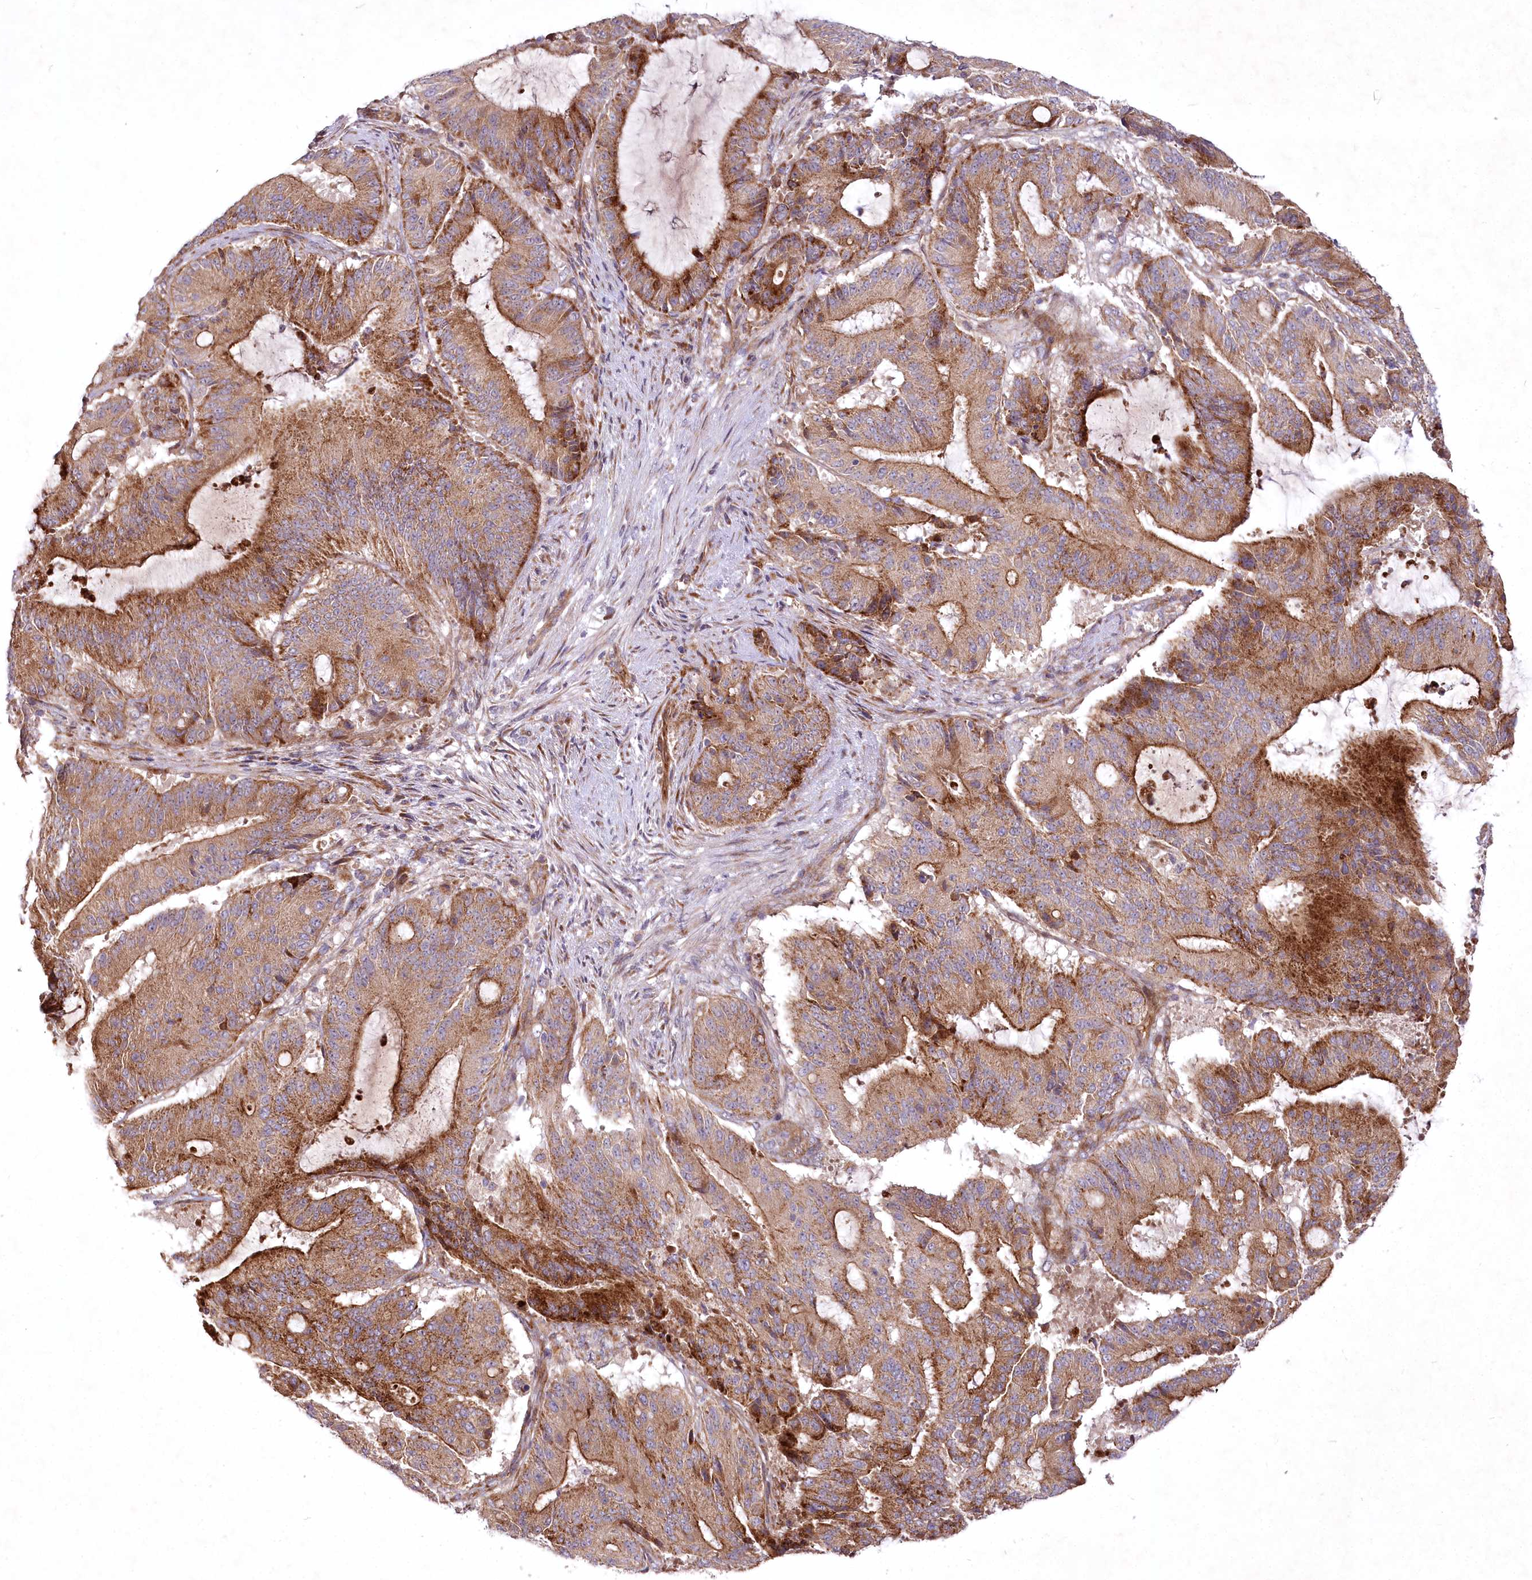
{"staining": {"intensity": "strong", "quantity": "25%-75%", "location": "cytoplasmic/membranous"}, "tissue": "liver cancer", "cell_type": "Tumor cells", "image_type": "cancer", "snomed": [{"axis": "morphology", "description": "Normal tissue, NOS"}, {"axis": "morphology", "description": "Cholangiocarcinoma"}, {"axis": "topography", "description": "Liver"}, {"axis": "topography", "description": "Peripheral nerve tissue"}], "caption": "Brown immunohistochemical staining in liver cancer (cholangiocarcinoma) displays strong cytoplasmic/membranous staining in approximately 25%-75% of tumor cells.", "gene": "PSTK", "patient": {"sex": "female", "age": 73}}